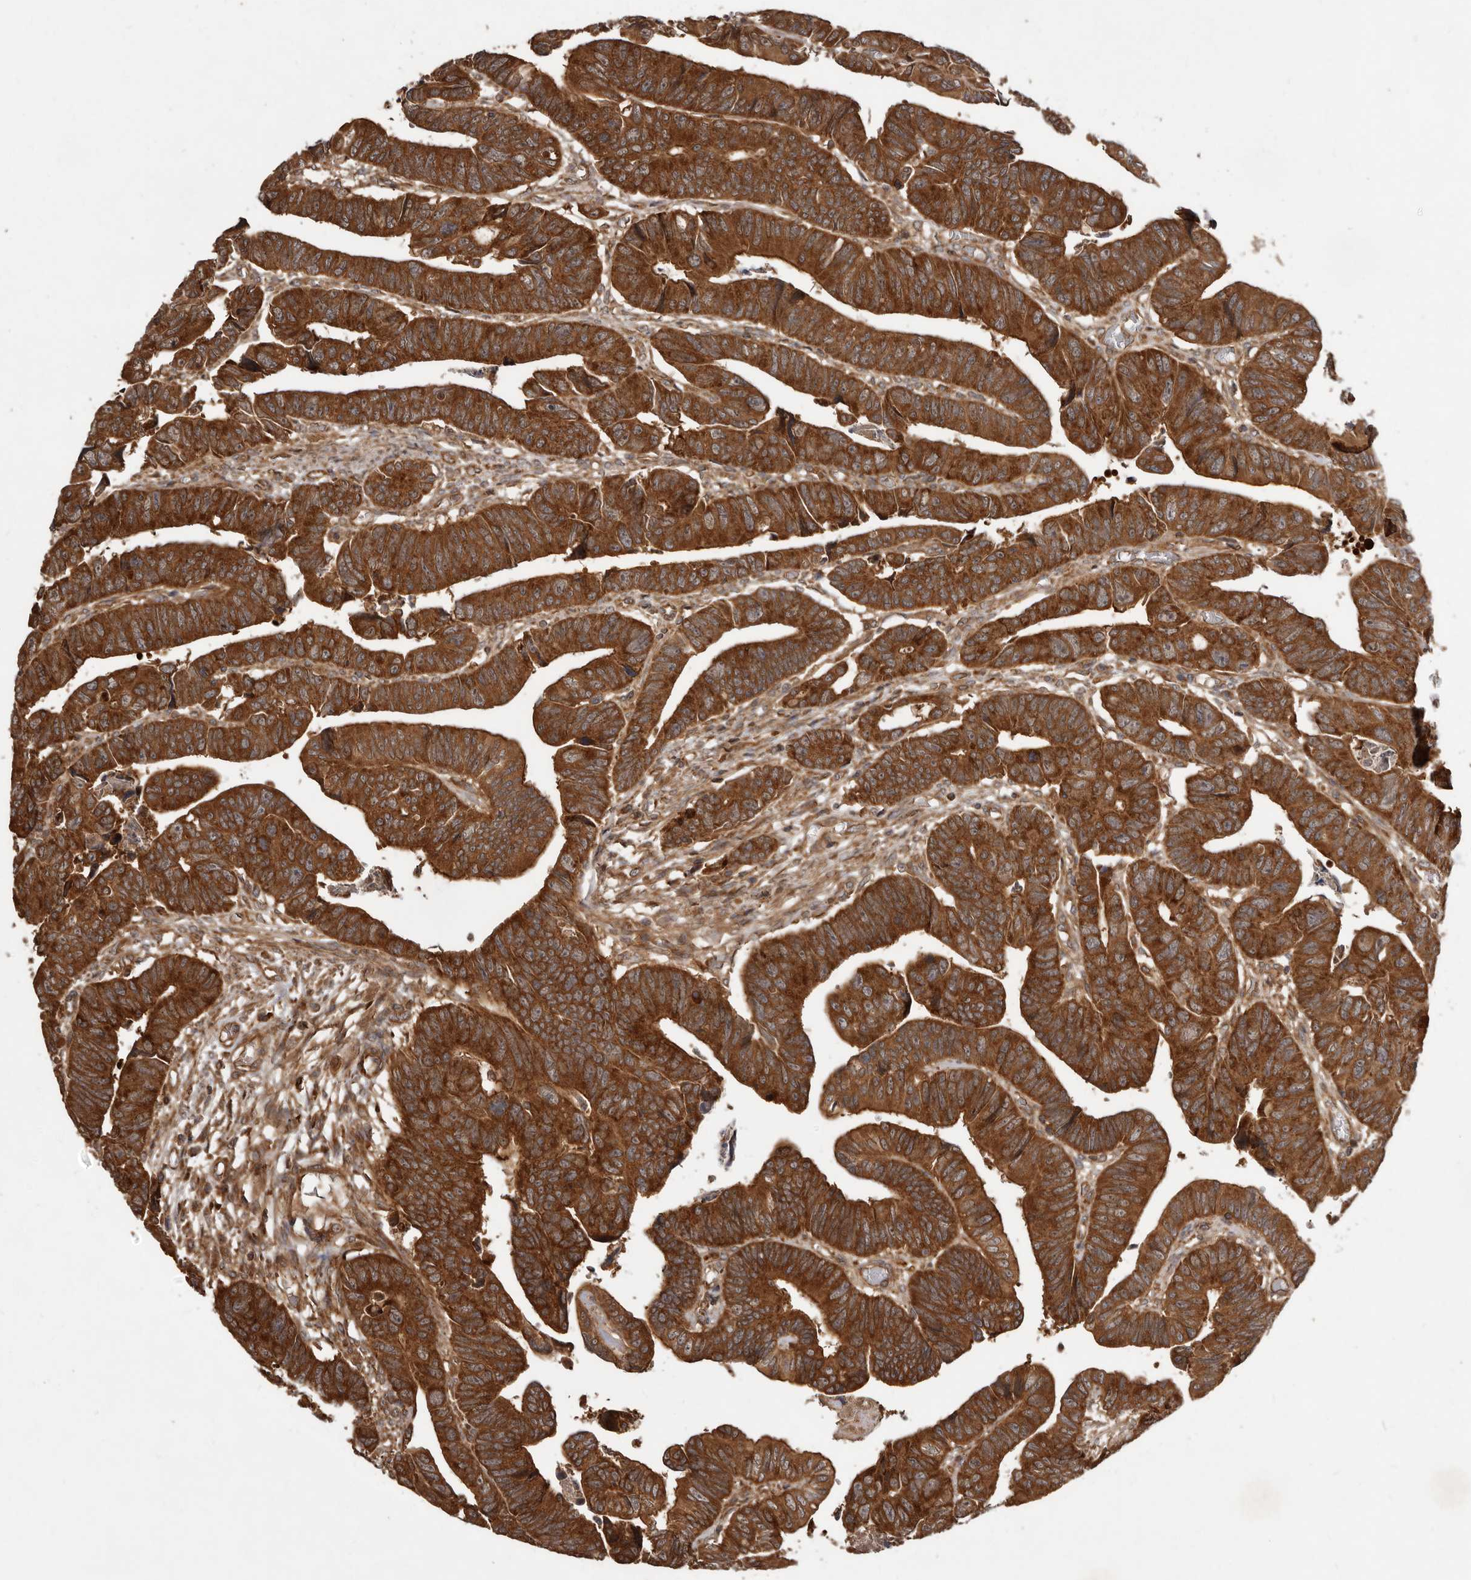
{"staining": {"intensity": "strong", "quantity": ">75%", "location": "cytoplasmic/membranous"}, "tissue": "colorectal cancer", "cell_type": "Tumor cells", "image_type": "cancer", "snomed": [{"axis": "morphology", "description": "Adenocarcinoma, NOS"}, {"axis": "topography", "description": "Rectum"}], "caption": "Protein positivity by IHC demonstrates strong cytoplasmic/membranous positivity in approximately >75% of tumor cells in colorectal cancer (adenocarcinoma).", "gene": "STK36", "patient": {"sex": "female", "age": 65}}